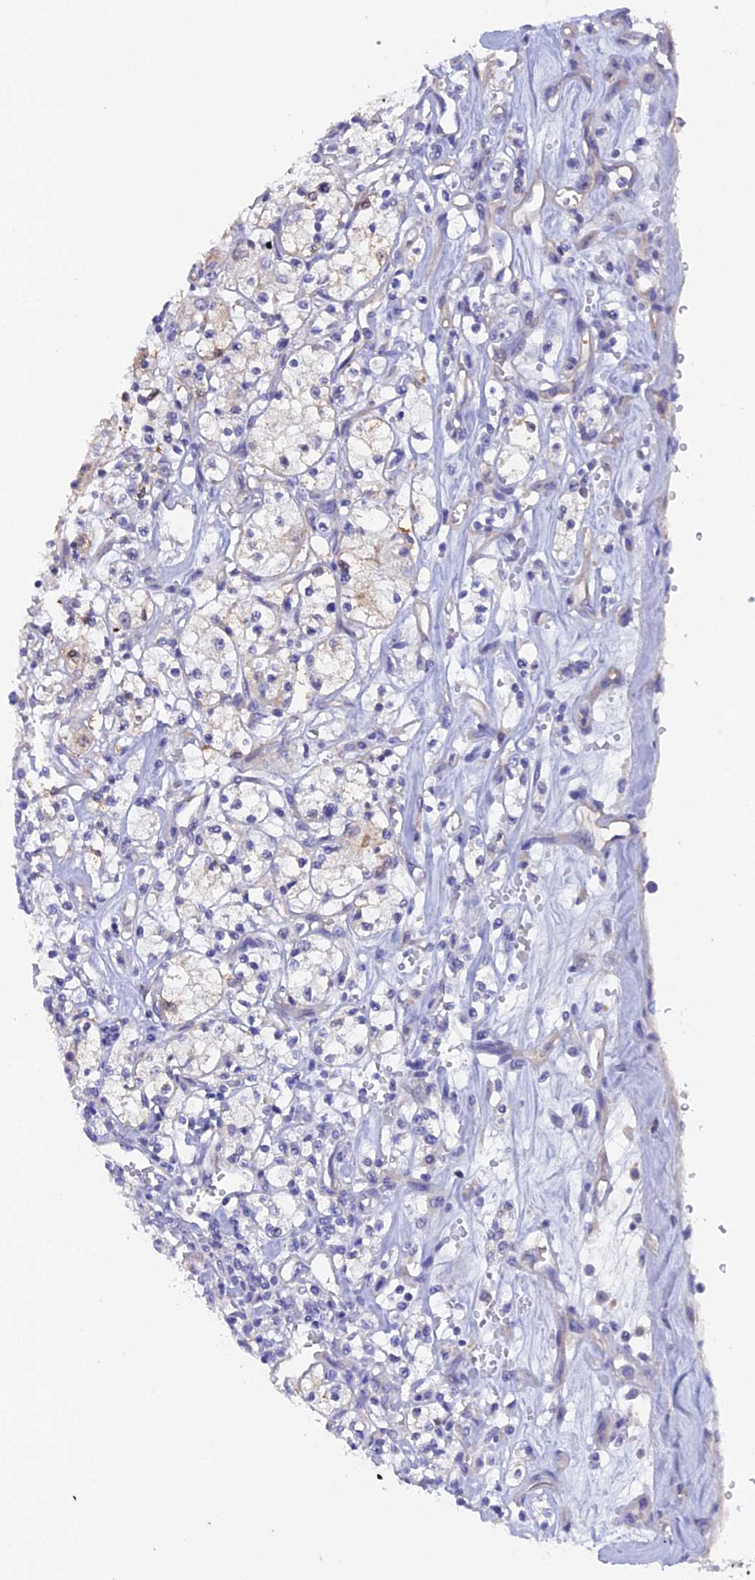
{"staining": {"intensity": "negative", "quantity": "none", "location": "none"}, "tissue": "renal cancer", "cell_type": "Tumor cells", "image_type": "cancer", "snomed": [{"axis": "morphology", "description": "Adenocarcinoma, NOS"}, {"axis": "topography", "description": "Kidney"}], "caption": "DAB immunohistochemical staining of human renal cancer demonstrates no significant staining in tumor cells. (Immunohistochemistry, brightfield microscopy, high magnification).", "gene": "FZR1", "patient": {"sex": "female", "age": 59}}